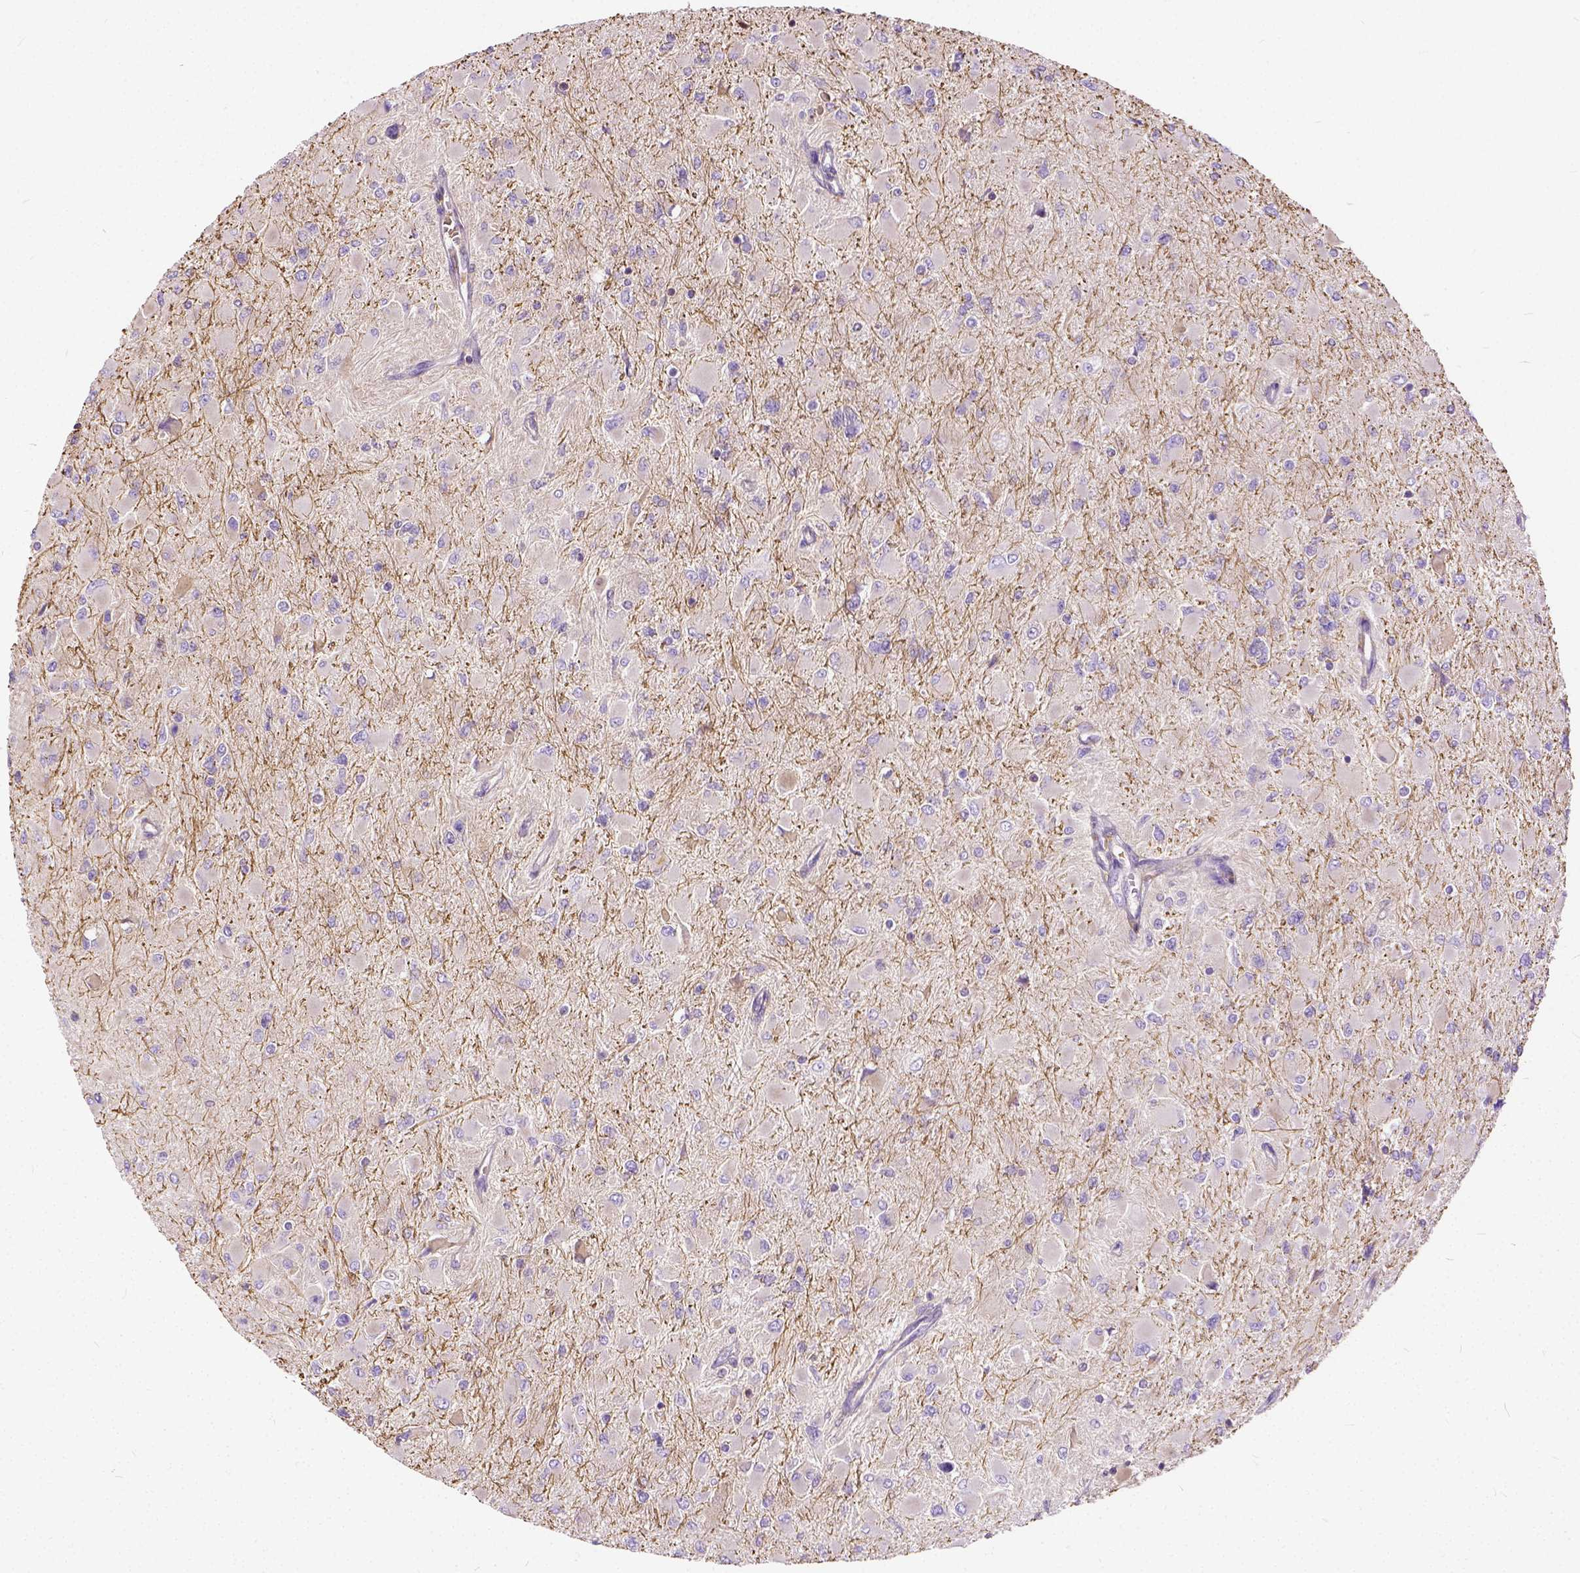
{"staining": {"intensity": "negative", "quantity": "none", "location": "none"}, "tissue": "glioma", "cell_type": "Tumor cells", "image_type": "cancer", "snomed": [{"axis": "morphology", "description": "Glioma, malignant, High grade"}, {"axis": "topography", "description": "Cerebral cortex"}], "caption": "A high-resolution photomicrograph shows immunohistochemistry (IHC) staining of glioma, which exhibits no significant positivity in tumor cells. Nuclei are stained in blue.", "gene": "CADM4", "patient": {"sex": "female", "age": 36}}